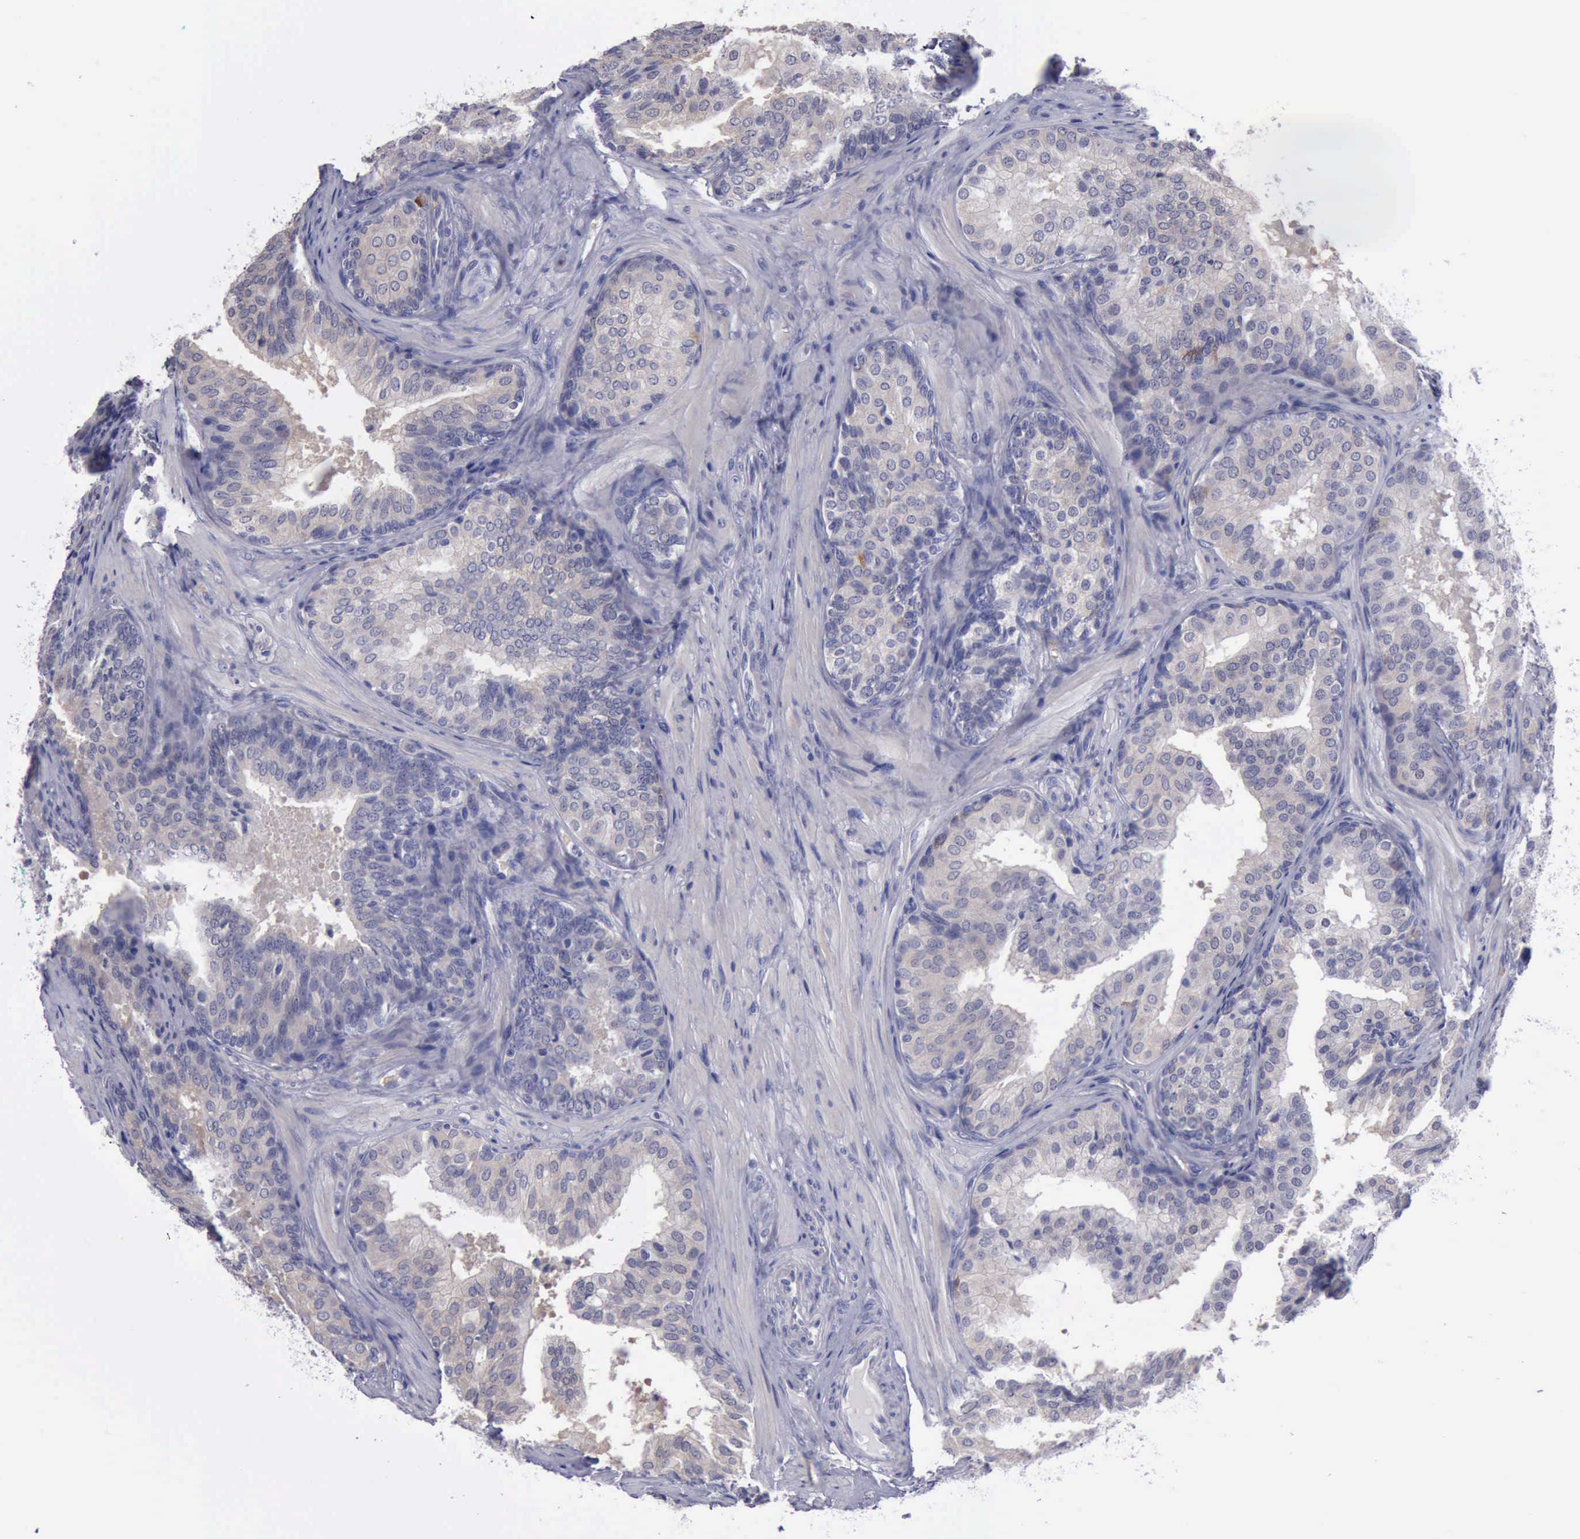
{"staining": {"intensity": "weak", "quantity": ">75%", "location": "cytoplasmic/membranous"}, "tissue": "prostate cancer", "cell_type": "Tumor cells", "image_type": "cancer", "snomed": [{"axis": "morphology", "description": "Adenocarcinoma, Low grade"}, {"axis": "topography", "description": "Prostate"}], "caption": "Weak cytoplasmic/membranous protein positivity is present in approximately >75% of tumor cells in prostate cancer. (DAB (3,3'-diaminobenzidine) = brown stain, brightfield microscopy at high magnification).", "gene": "CEP128", "patient": {"sex": "male", "age": 69}}